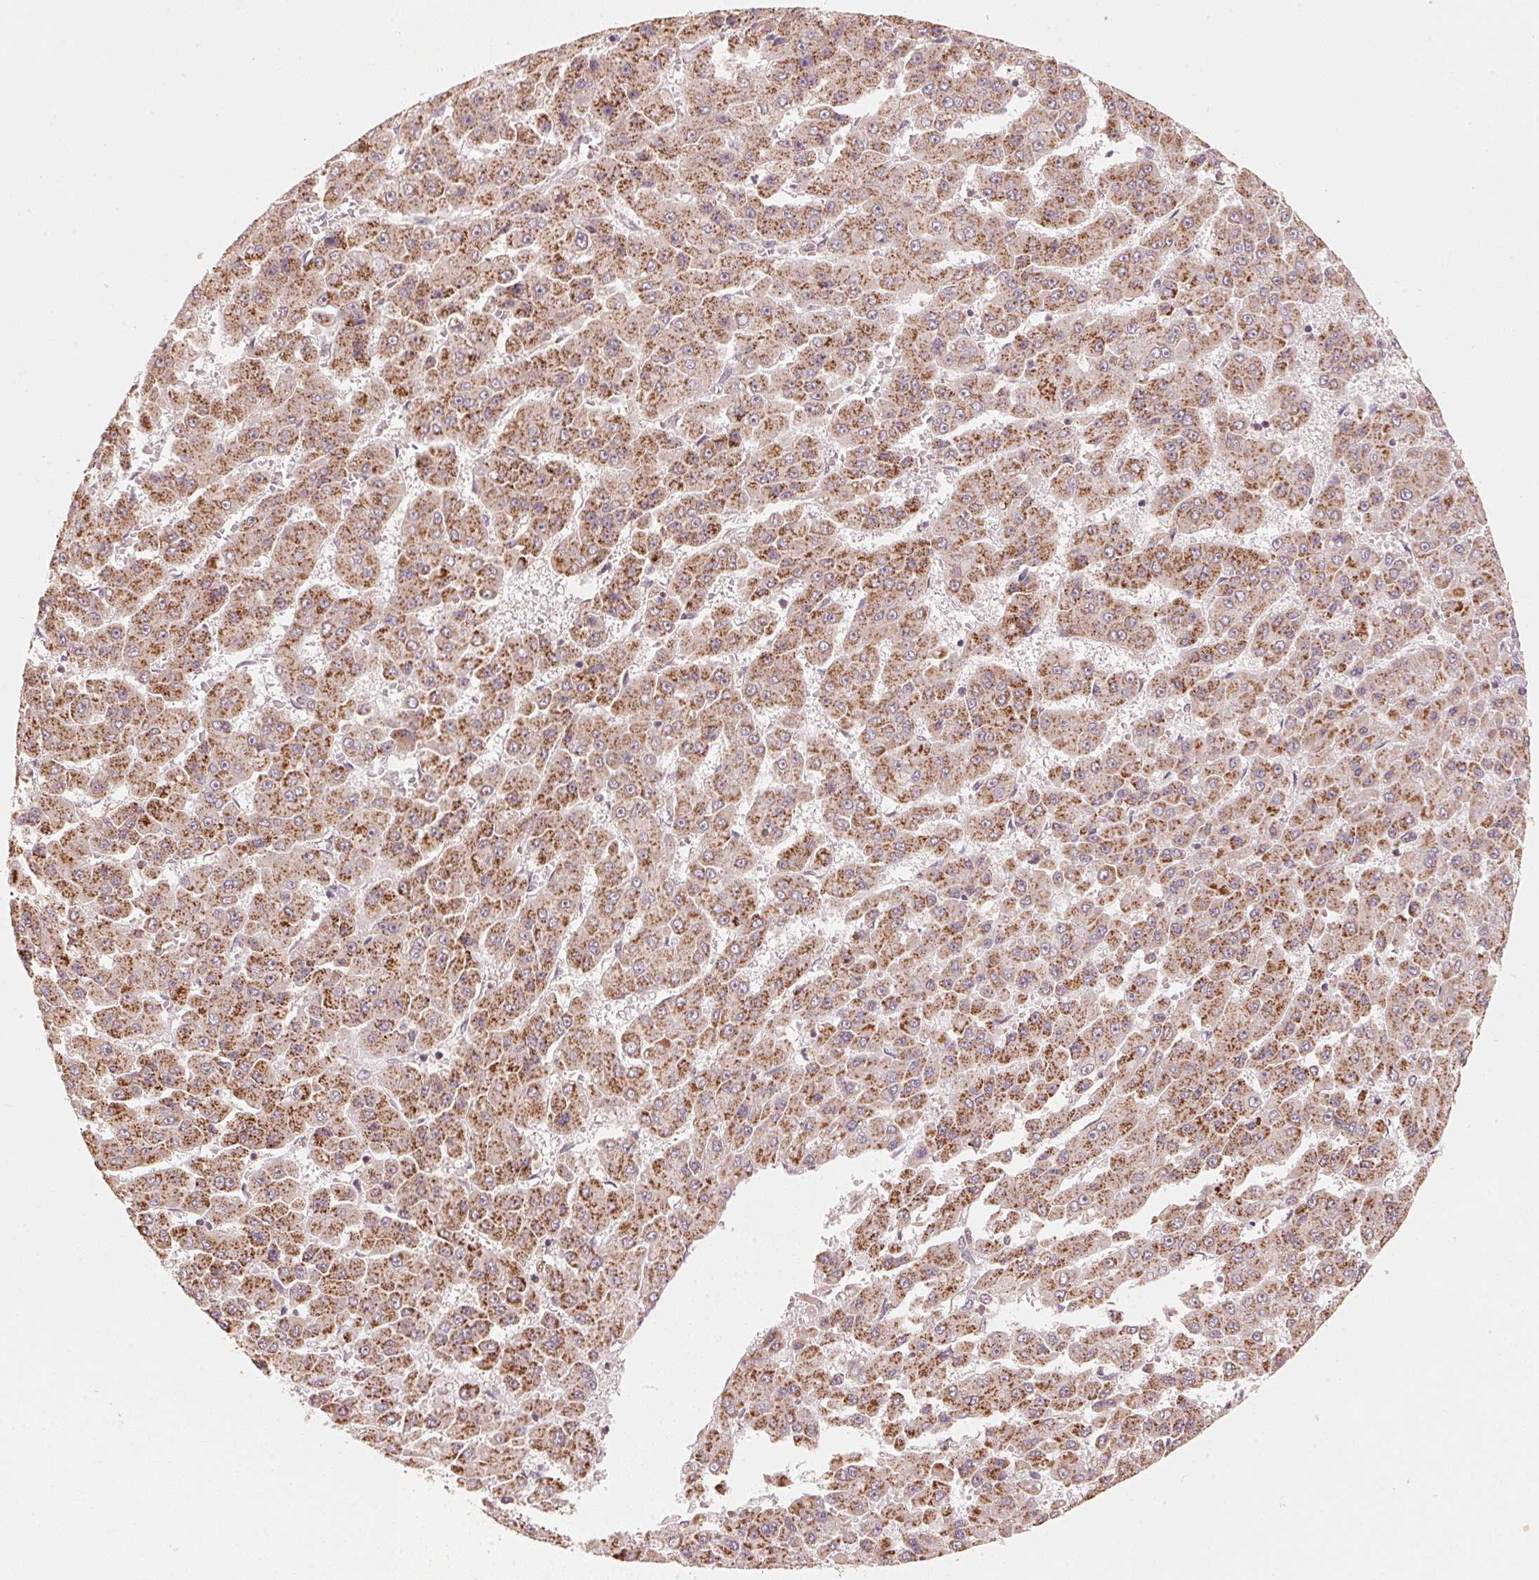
{"staining": {"intensity": "strong", "quantity": ">75%", "location": "cytoplasmic/membranous"}, "tissue": "liver cancer", "cell_type": "Tumor cells", "image_type": "cancer", "snomed": [{"axis": "morphology", "description": "Carcinoma, Hepatocellular, NOS"}, {"axis": "topography", "description": "Liver"}], "caption": "Liver cancer stained with a brown dye shows strong cytoplasmic/membranous positive staining in about >75% of tumor cells.", "gene": "C2orf73", "patient": {"sex": "male", "age": 78}}